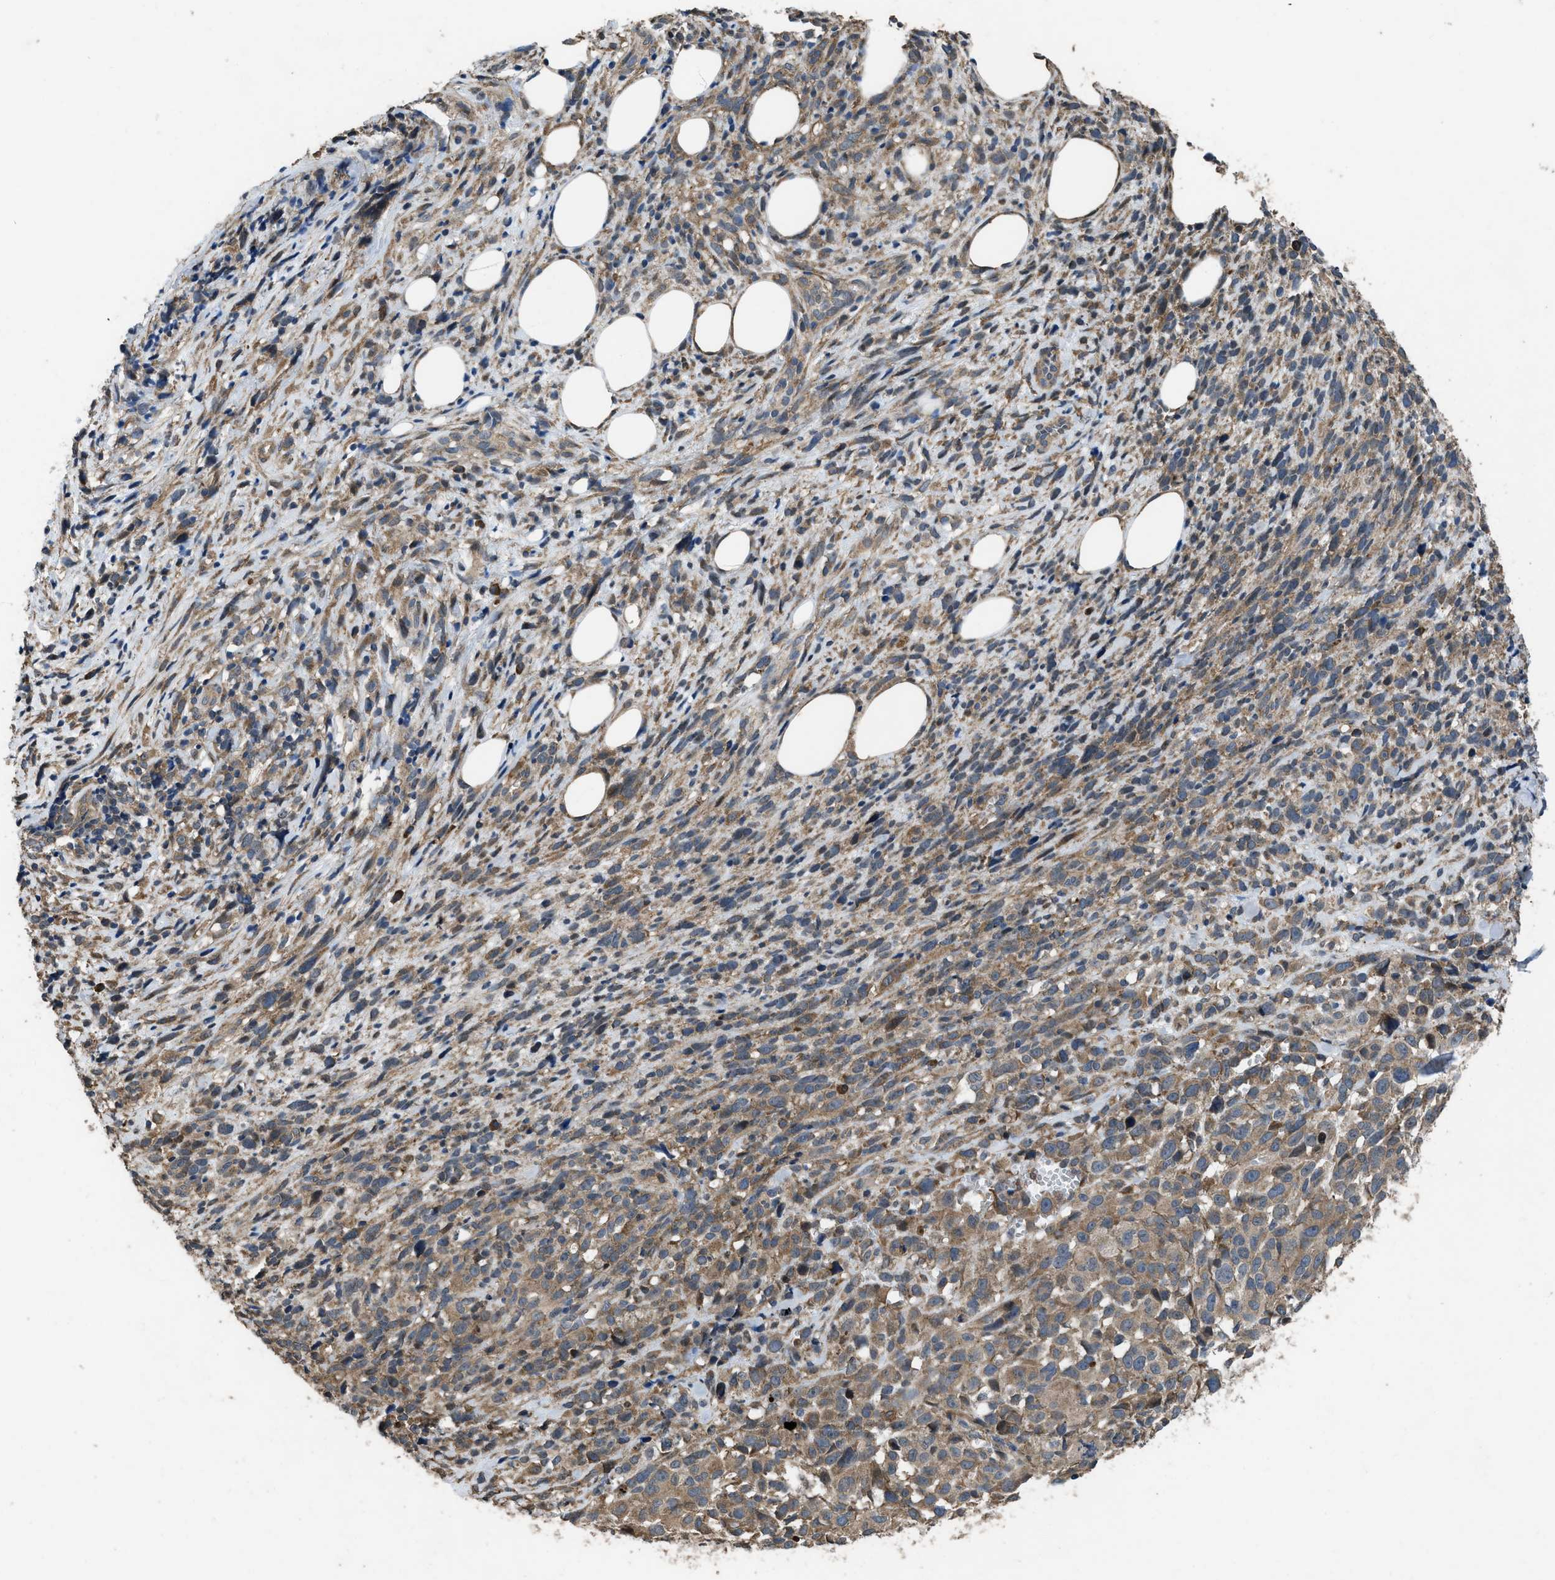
{"staining": {"intensity": "moderate", "quantity": ">75%", "location": "cytoplasmic/membranous"}, "tissue": "melanoma", "cell_type": "Tumor cells", "image_type": "cancer", "snomed": [{"axis": "morphology", "description": "Malignant melanoma, NOS"}, {"axis": "topography", "description": "Skin"}], "caption": "A high-resolution histopathology image shows IHC staining of melanoma, which exhibits moderate cytoplasmic/membranous expression in about >75% of tumor cells.", "gene": "ARL6", "patient": {"sex": "female", "age": 55}}